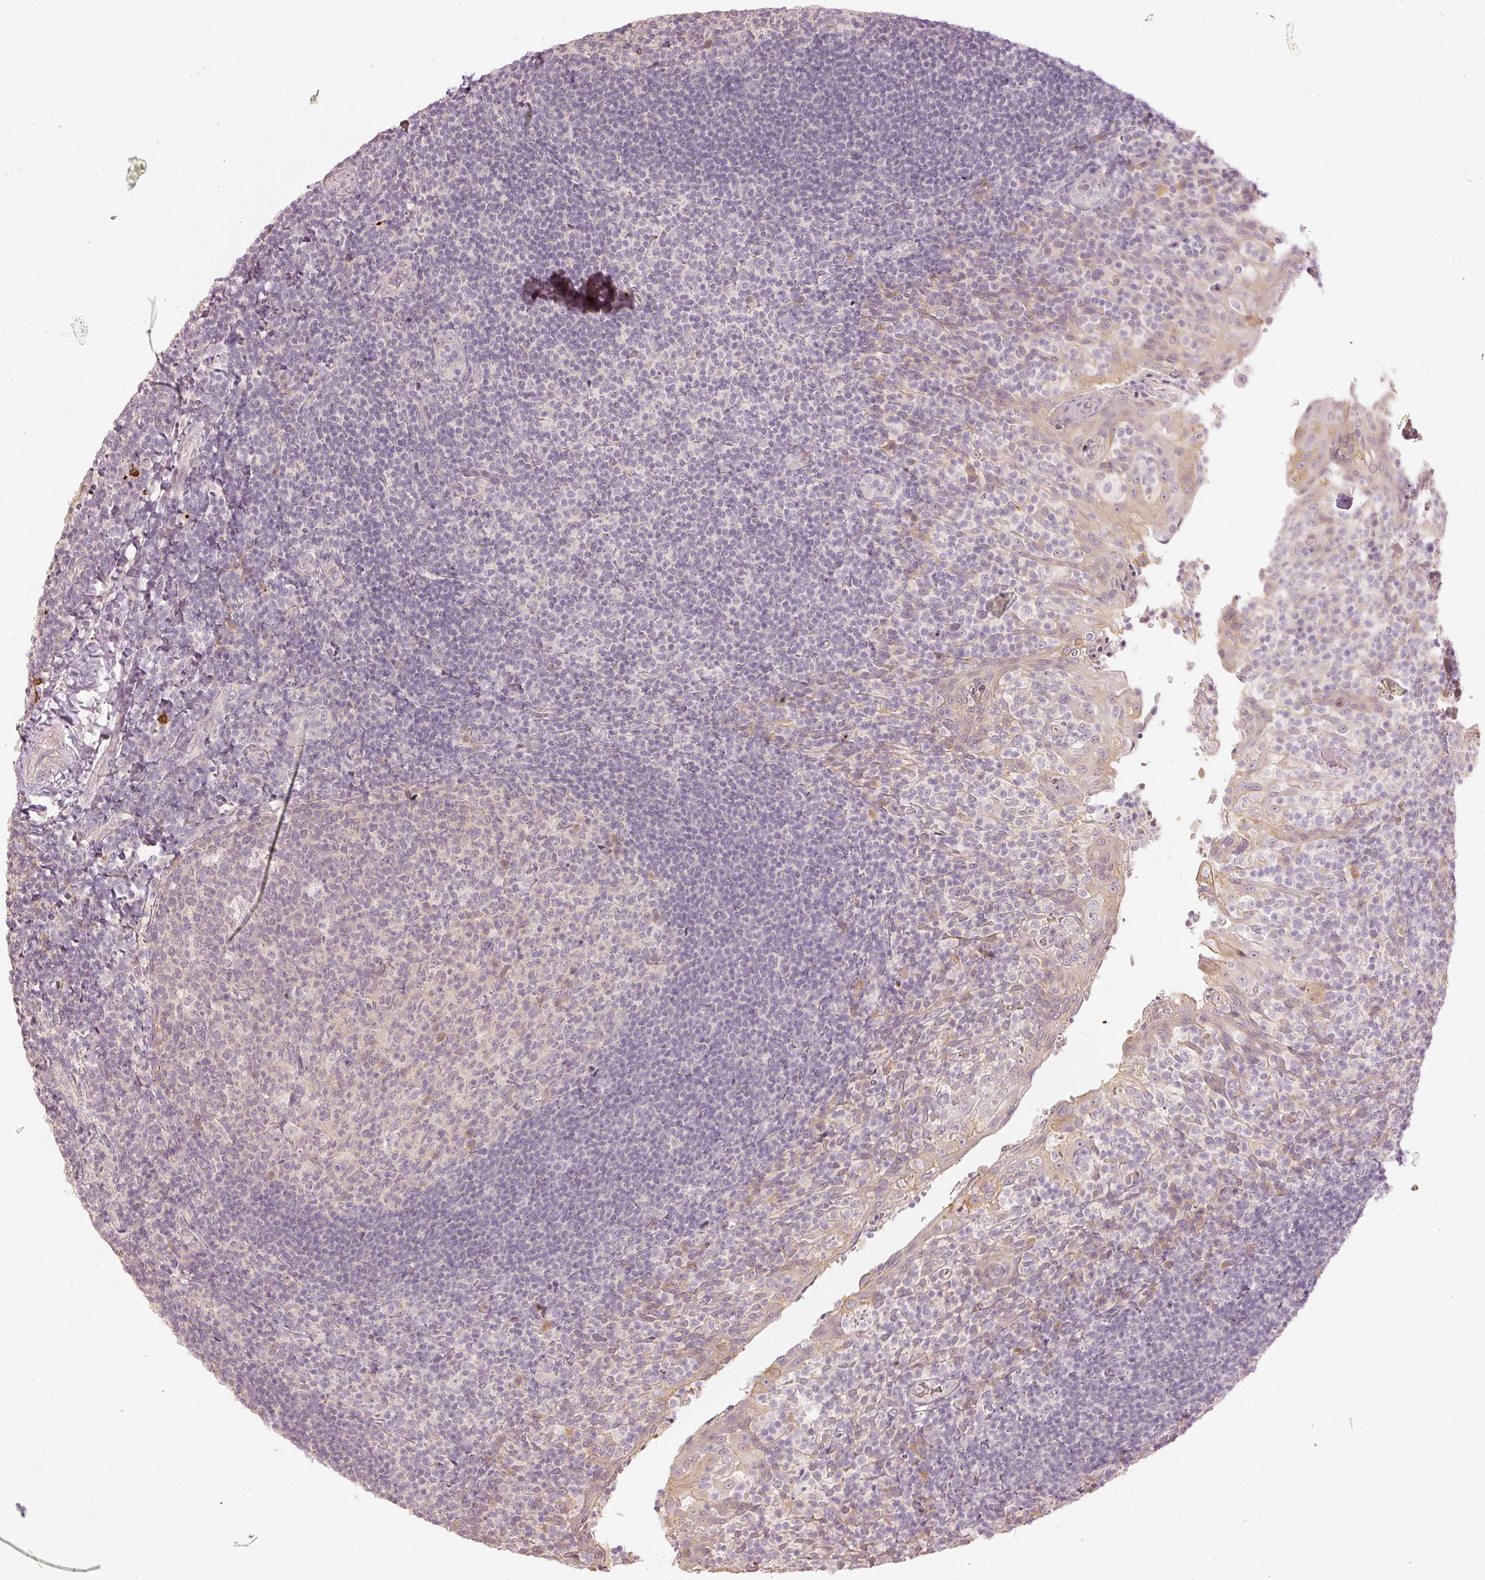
{"staining": {"intensity": "weak", "quantity": "25%-75%", "location": "nuclear"}, "tissue": "tonsil", "cell_type": "Germinal center cells", "image_type": "normal", "snomed": [{"axis": "morphology", "description": "Normal tissue, NOS"}, {"axis": "topography", "description": "Tonsil"}], "caption": "The photomicrograph shows immunohistochemical staining of unremarkable tonsil. There is weak nuclear expression is appreciated in about 25%-75% of germinal center cells.", "gene": "GZMA", "patient": {"sex": "female", "age": 10}}